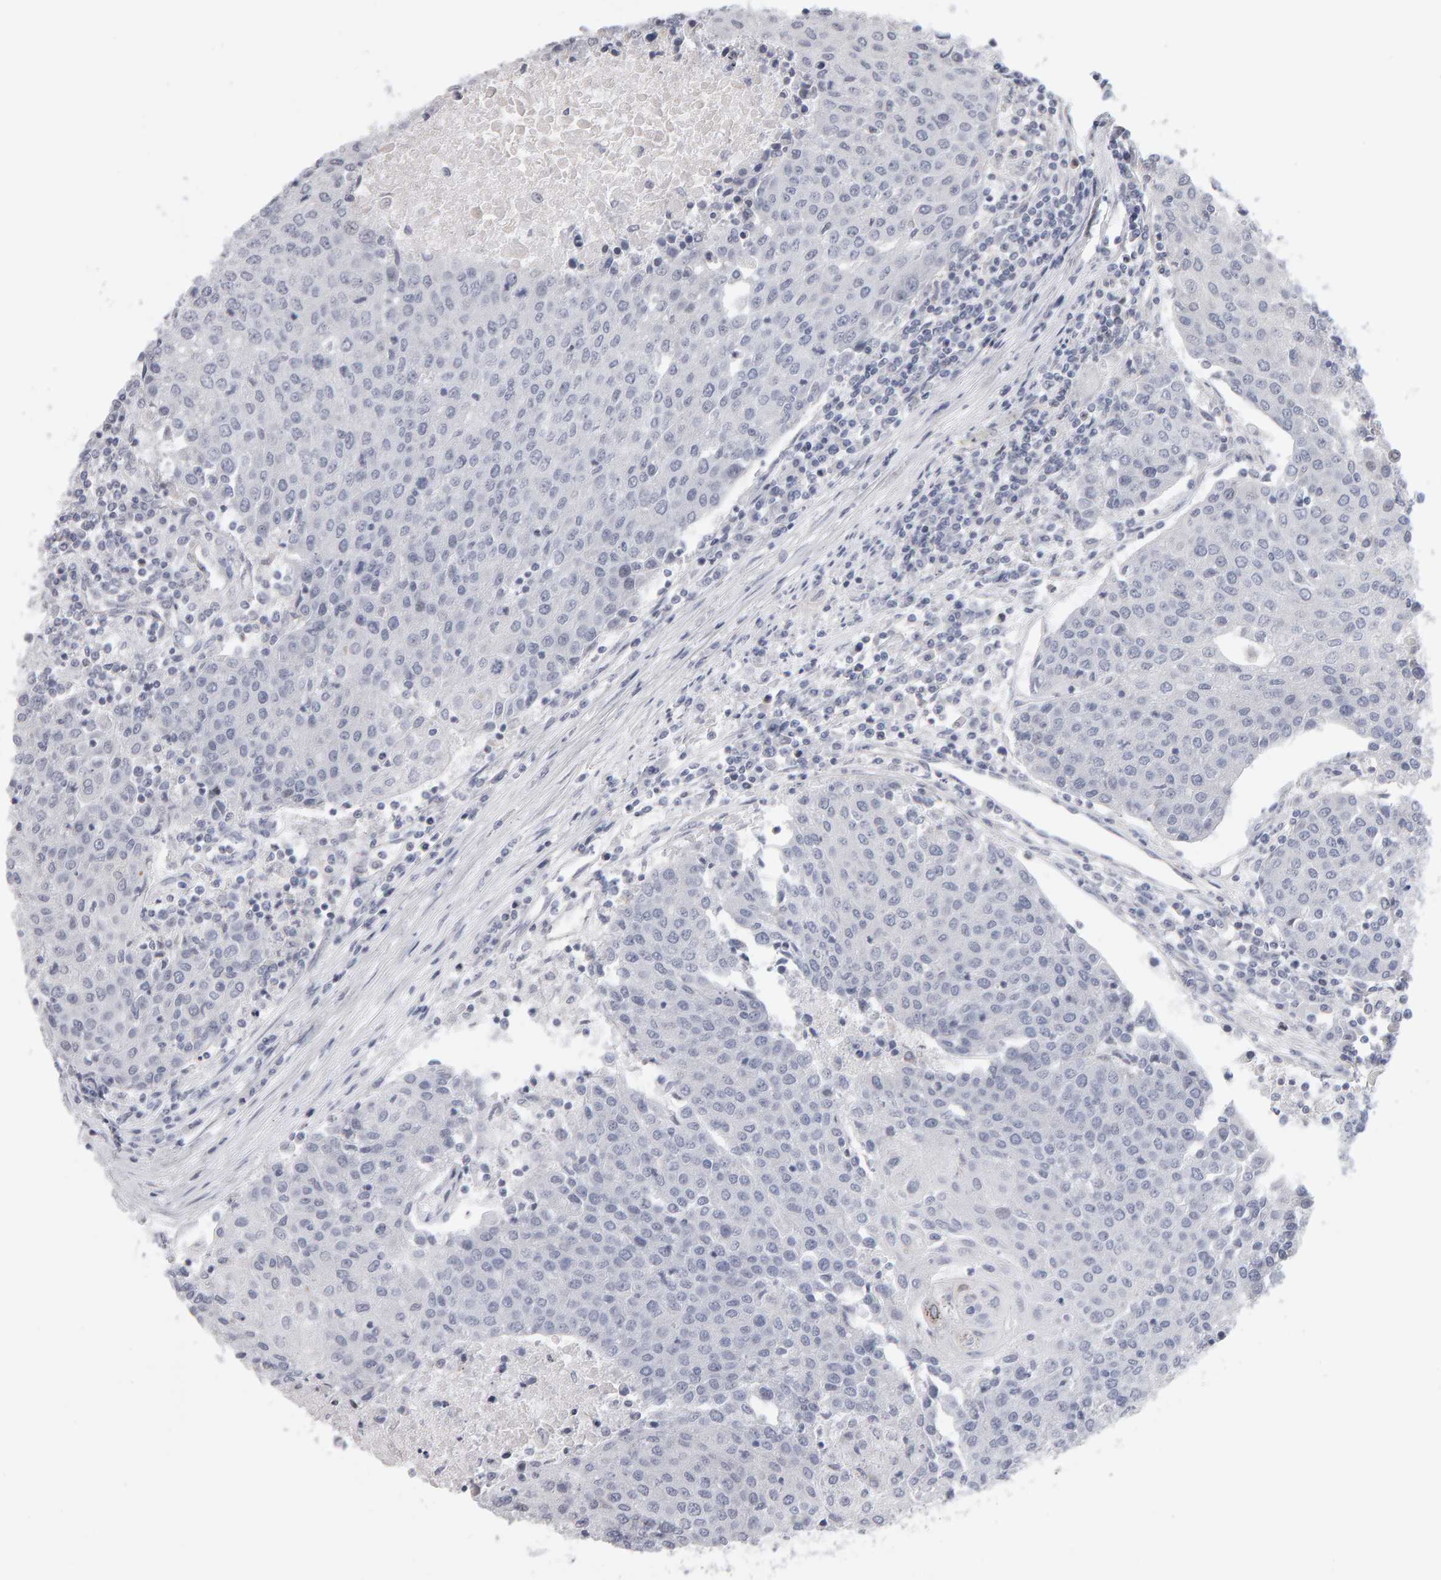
{"staining": {"intensity": "negative", "quantity": "none", "location": "none"}, "tissue": "urothelial cancer", "cell_type": "Tumor cells", "image_type": "cancer", "snomed": [{"axis": "morphology", "description": "Urothelial carcinoma, High grade"}, {"axis": "topography", "description": "Urinary bladder"}], "caption": "Urothelial cancer stained for a protein using immunohistochemistry (IHC) displays no staining tumor cells.", "gene": "MSRA", "patient": {"sex": "female", "age": 85}}